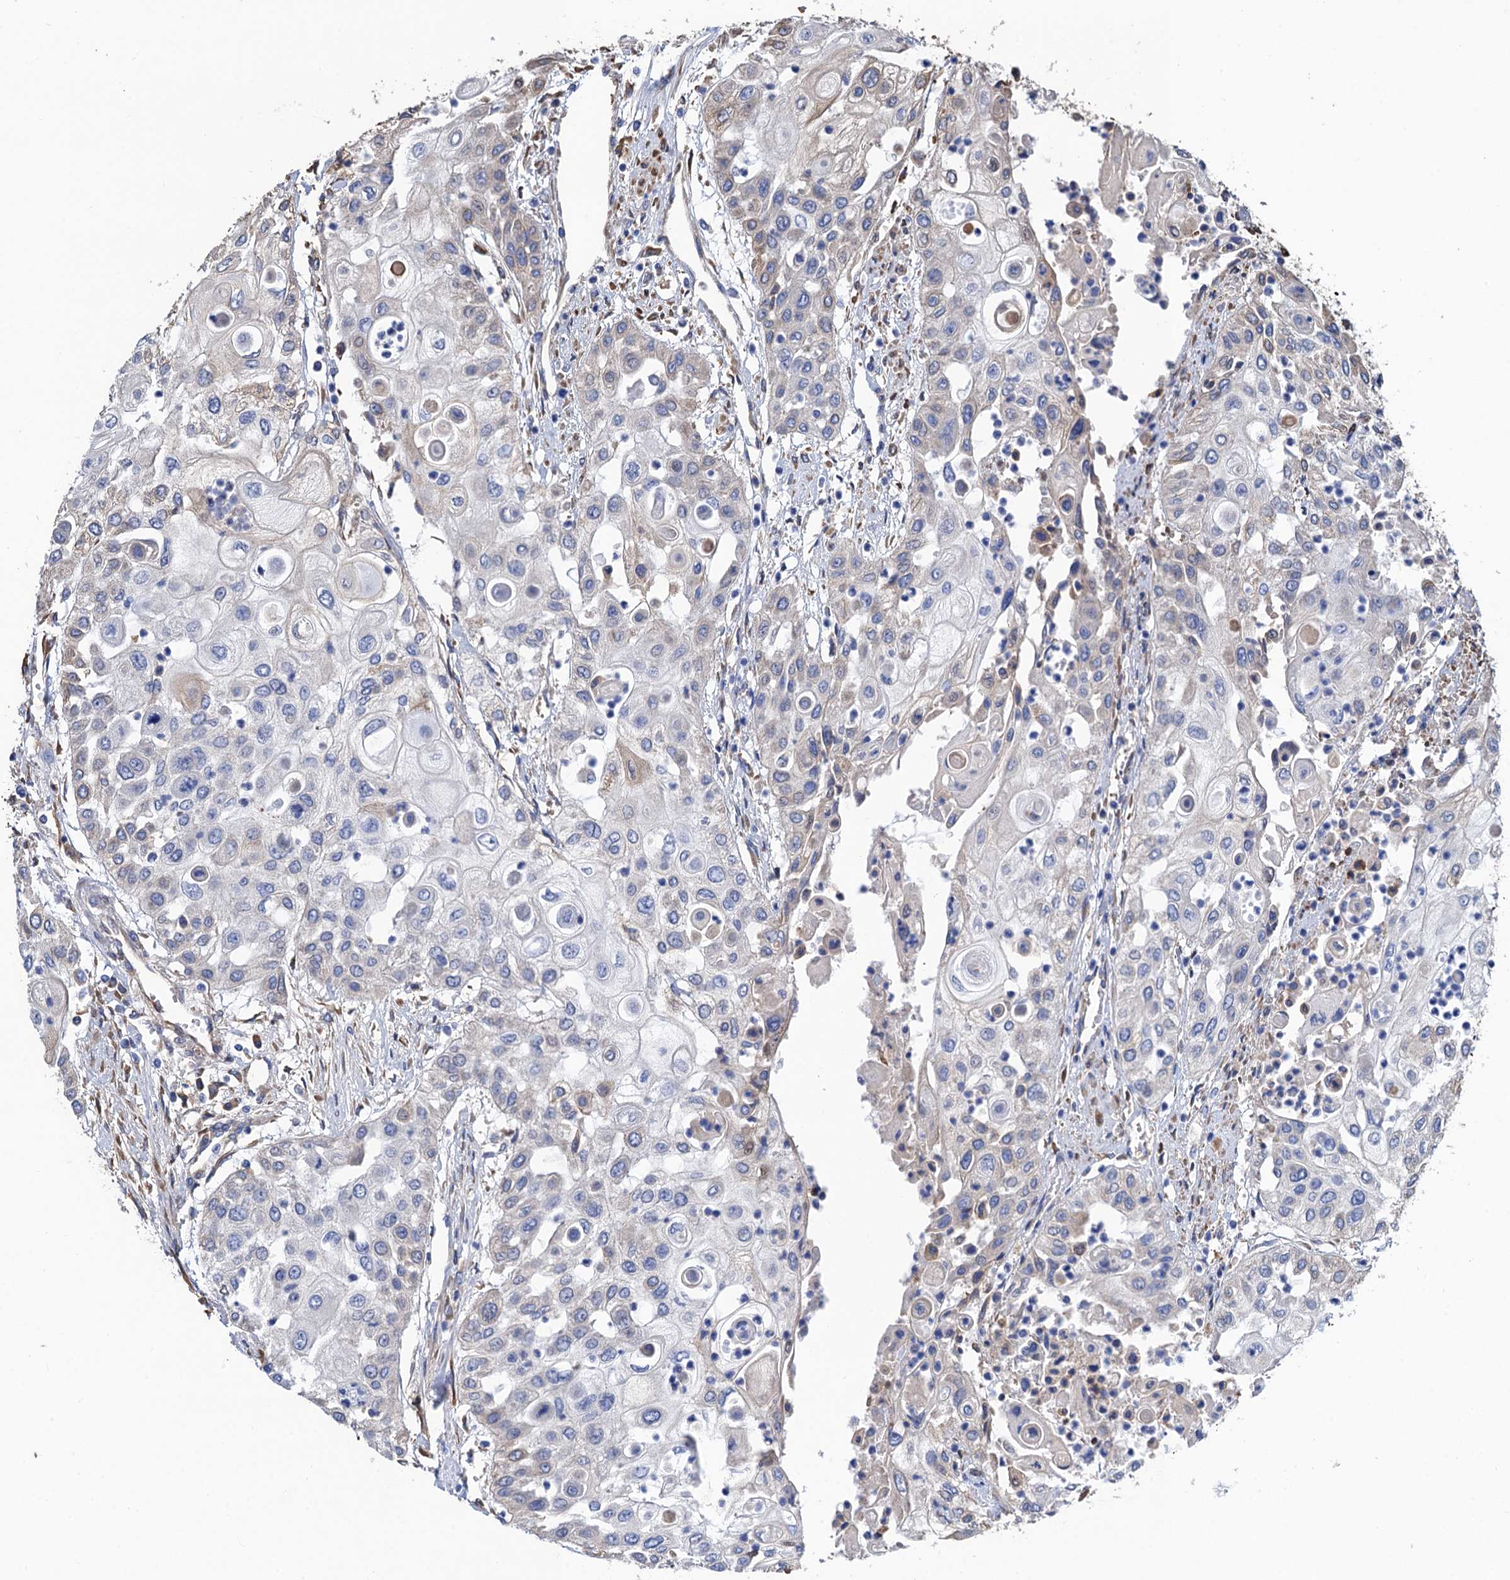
{"staining": {"intensity": "negative", "quantity": "none", "location": "none"}, "tissue": "urothelial cancer", "cell_type": "Tumor cells", "image_type": "cancer", "snomed": [{"axis": "morphology", "description": "Urothelial carcinoma, High grade"}, {"axis": "topography", "description": "Urinary bladder"}], "caption": "The photomicrograph demonstrates no significant positivity in tumor cells of urothelial cancer.", "gene": "CNNM1", "patient": {"sex": "female", "age": 79}}